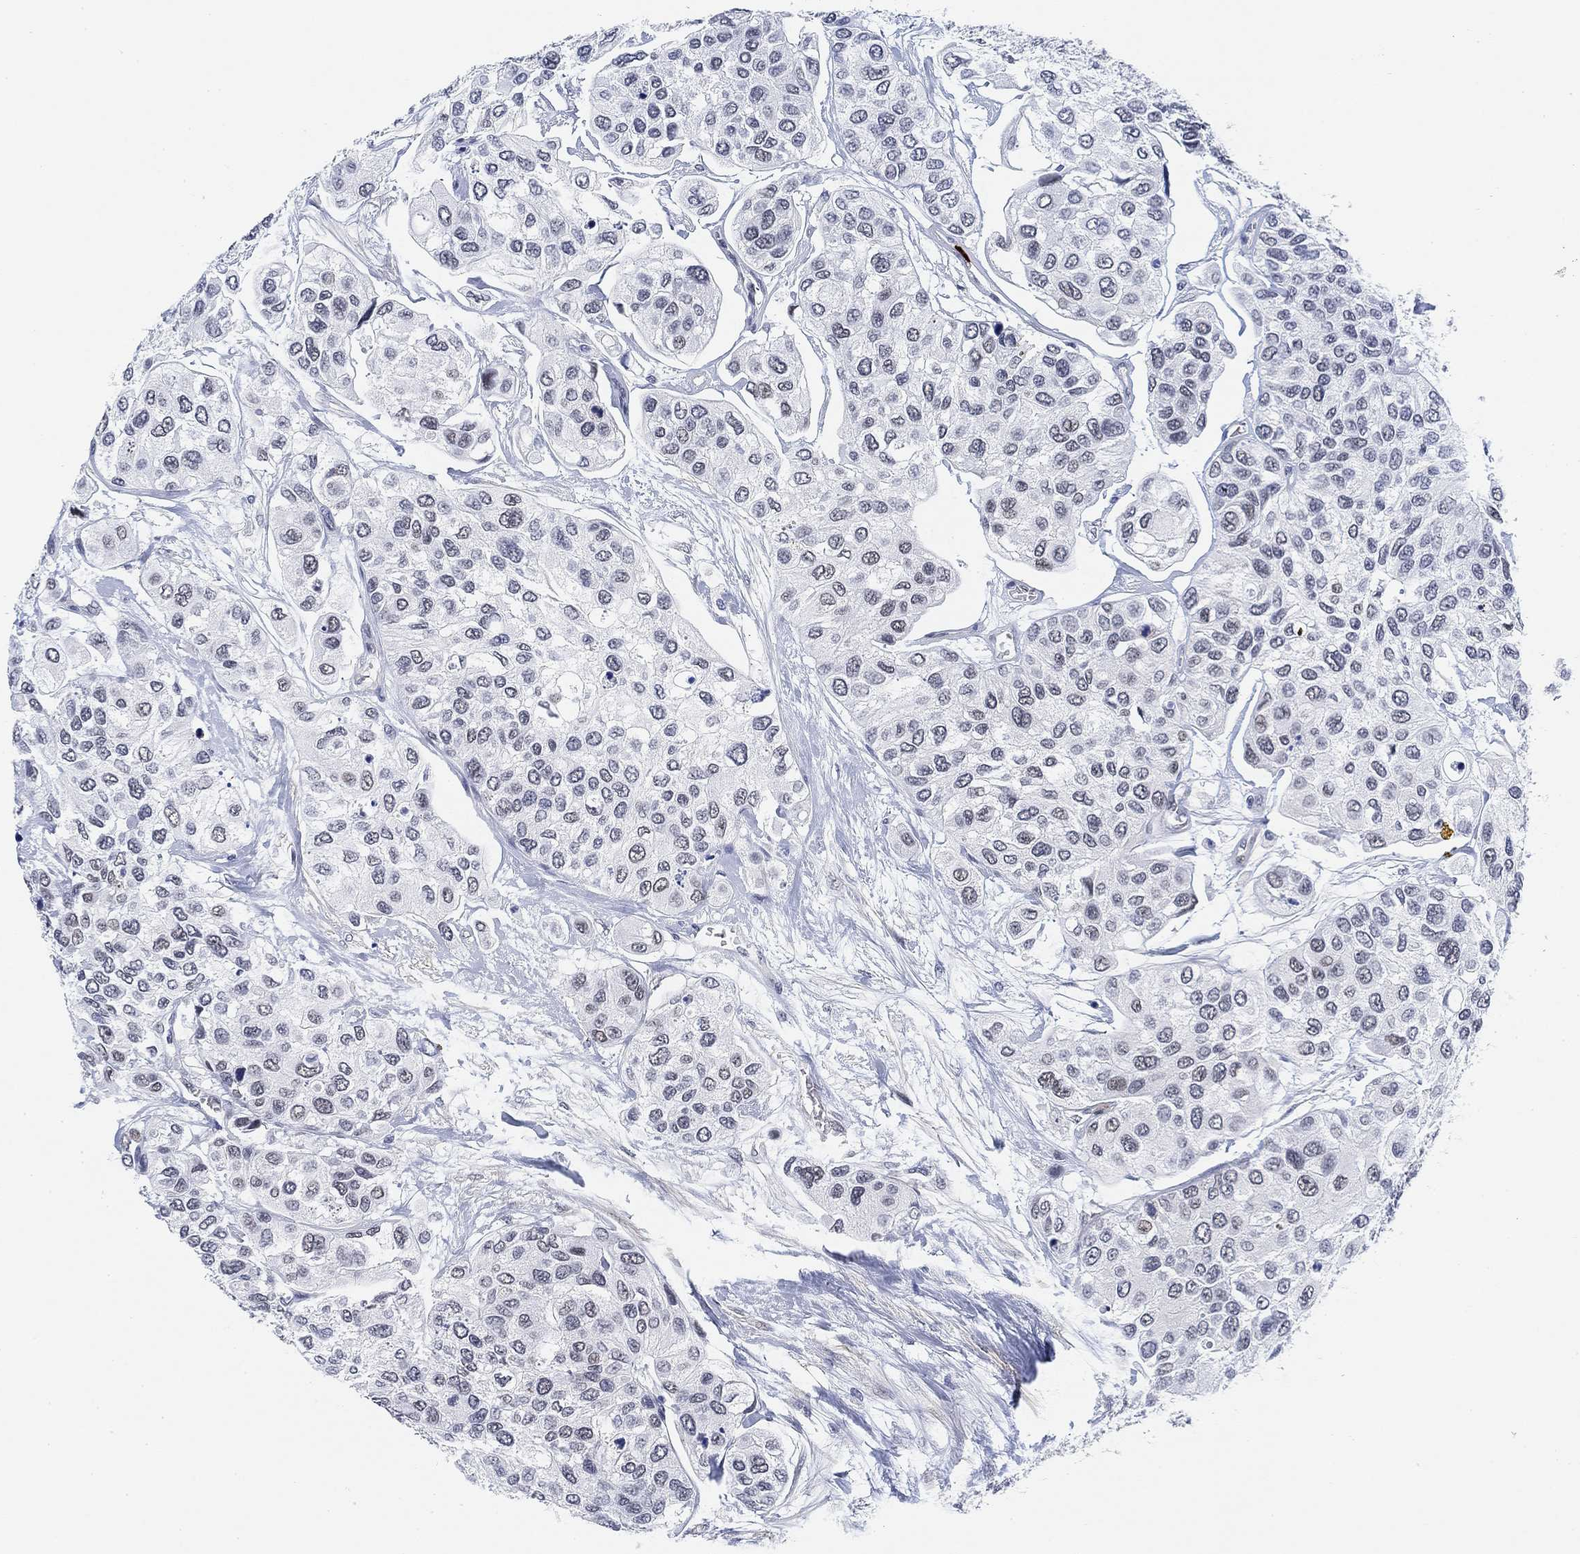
{"staining": {"intensity": "negative", "quantity": "none", "location": "none"}, "tissue": "urothelial cancer", "cell_type": "Tumor cells", "image_type": "cancer", "snomed": [{"axis": "morphology", "description": "Urothelial carcinoma, High grade"}, {"axis": "topography", "description": "Urinary bladder"}], "caption": "IHC of human urothelial cancer demonstrates no expression in tumor cells. (DAB immunohistochemistry (IHC) visualized using brightfield microscopy, high magnification).", "gene": "PAX6", "patient": {"sex": "male", "age": 77}}